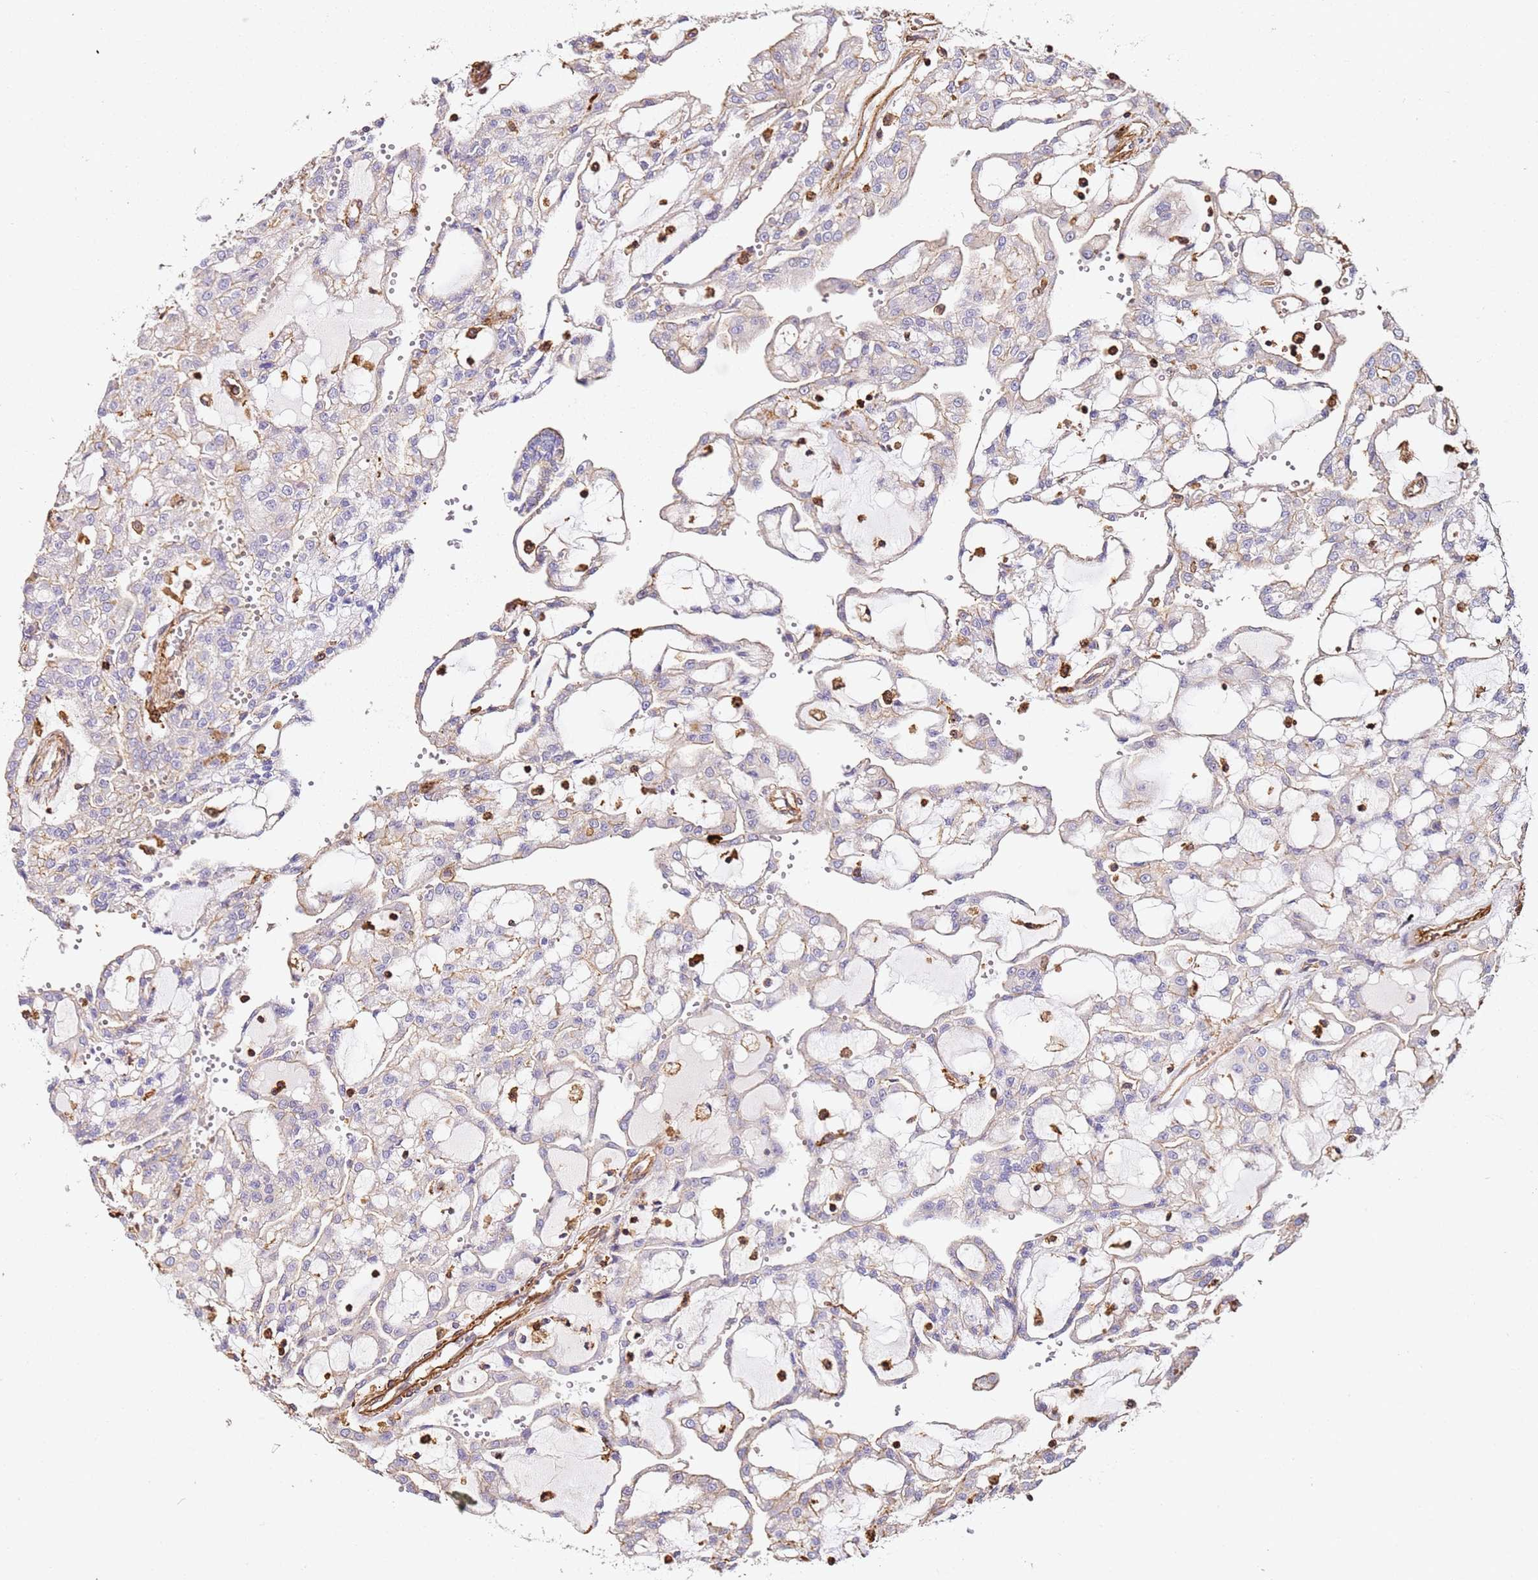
{"staining": {"intensity": "negative", "quantity": "none", "location": "none"}, "tissue": "renal cancer", "cell_type": "Tumor cells", "image_type": "cancer", "snomed": [{"axis": "morphology", "description": "Adenocarcinoma, NOS"}, {"axis": "topography", "description": "Kidney"}], "caption": "Immunohistochemistry histopathology image of neoplastic tissue: adenocarcinoma (renal) stained with DAB (3,3'-diaminobenzidine) displays no significant protein expression in tumor cells.", "gene": "ZNF671", "patient": {"sex": "male", "age": 63}}